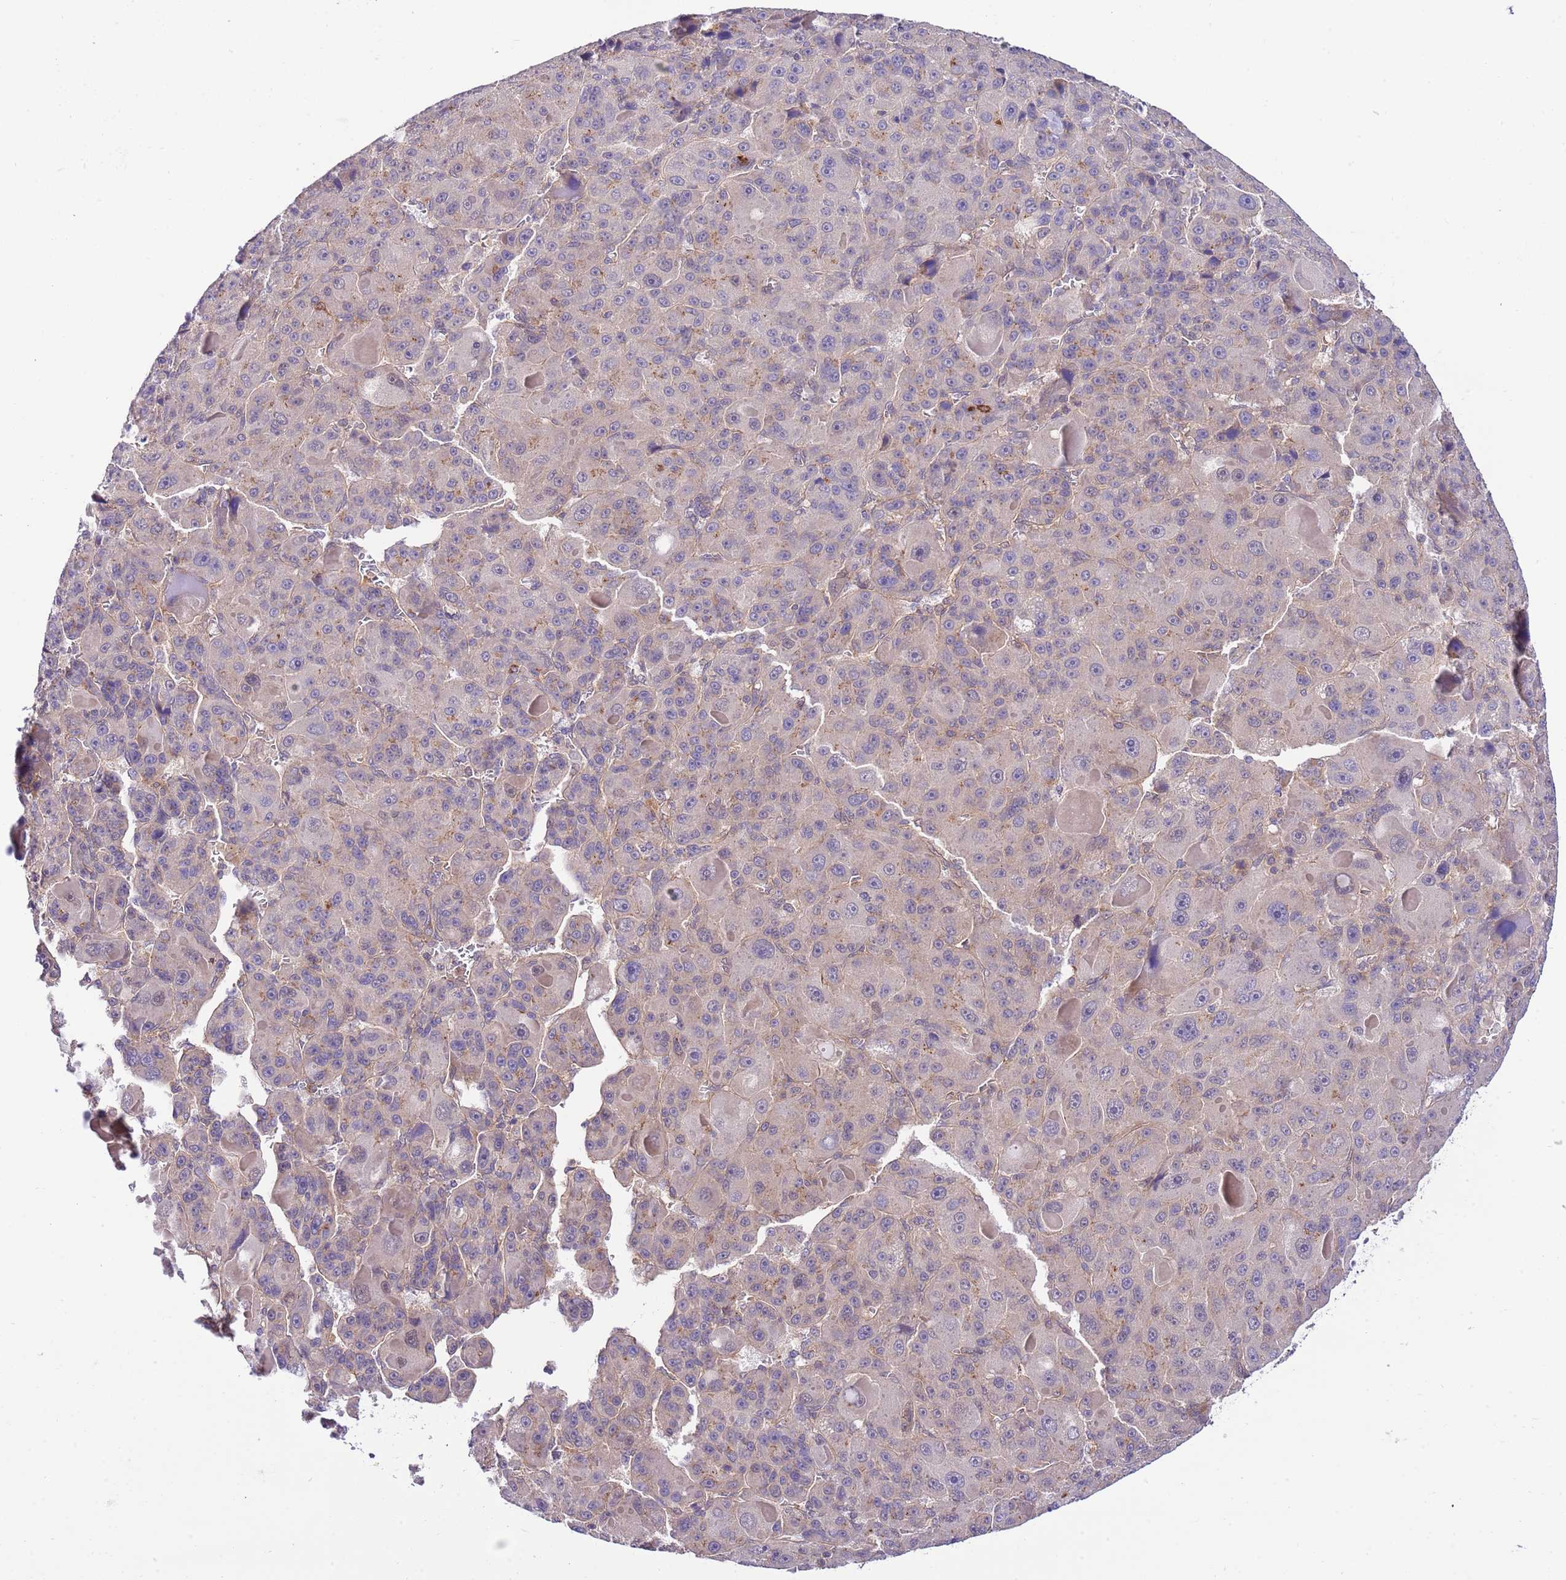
{"staining": {"intensity": "negative", "quantity": "none", "location": "none"}, "tissue": "liver cancer", "cell_type": "Tumor cells", "image_type": "cancer", "snomed": [{"axis": "morphology", "description": "Carcinoma, Hepatocellular, NOS"}, {"axis": "topography", "description": "Liver"}], "caption": "This is a histopathology image of immunohistochemistry staining of hepatocellular carcinoma (liver), which shows no expression in tumor cells.", "gene": "DONSON", "patient": {"sex": "male", "age": 76}}